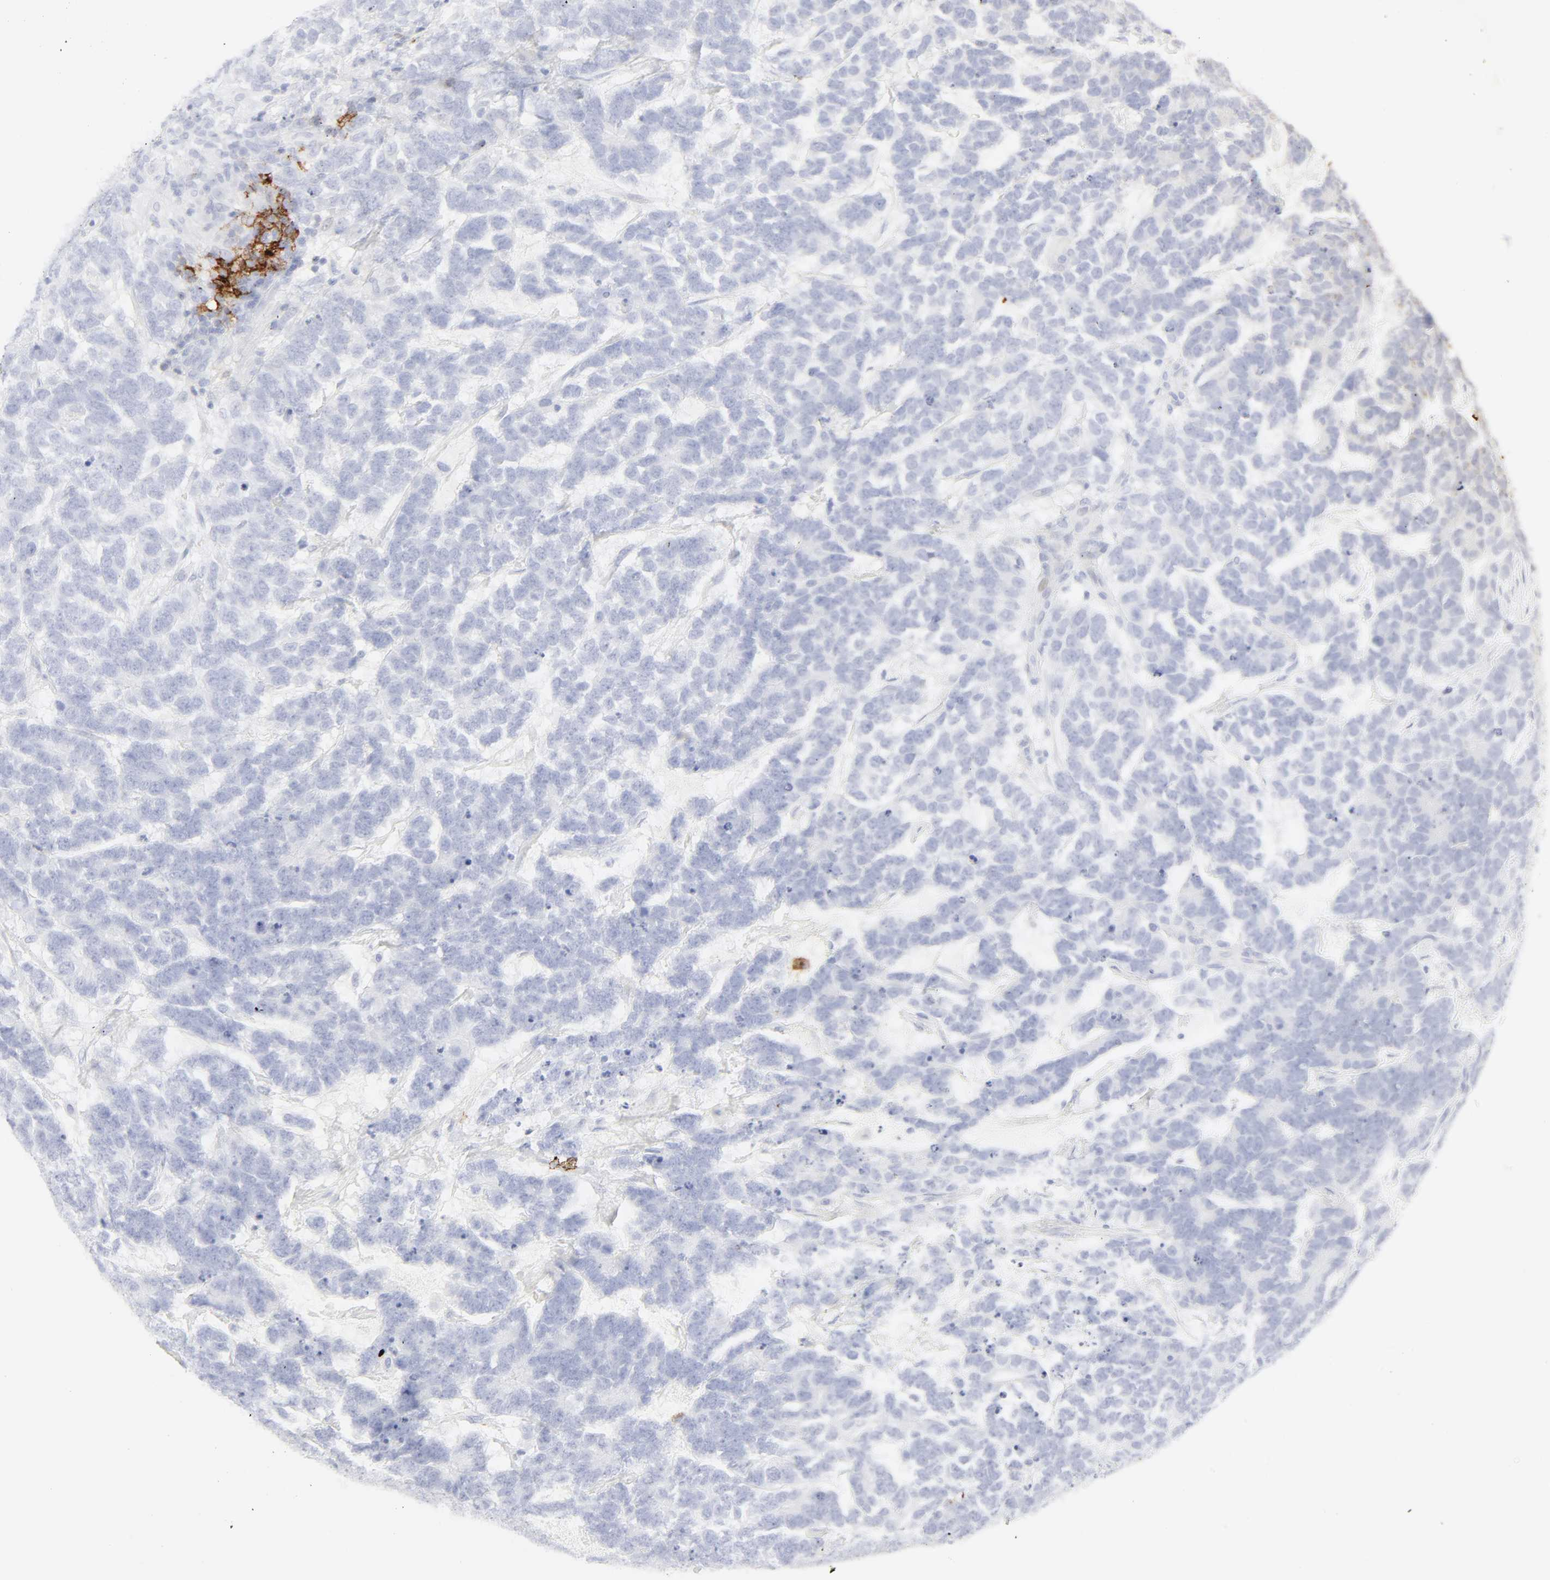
{"staining": {"intensity": "negative", "quantity": "none", "location": "none"}, "tissue": "testis cancer", "cell_type": "Tumor cells", "image_type": "cancer", "snomed": [{"axis": "morphology", "description": "Carcinoma, Embryonal, NOS"}, {"axis": "topography", "description": "Testis"}], "caption": "There is no significant staining in tumor cells of testis embryonal carcinoma. (DAB (3,3'-diaminobenzidine) IHC visualized using brightfield microscopy, high magnification).", "gene": "CCR7", "patient": {"sex": "male", "age": 26}}